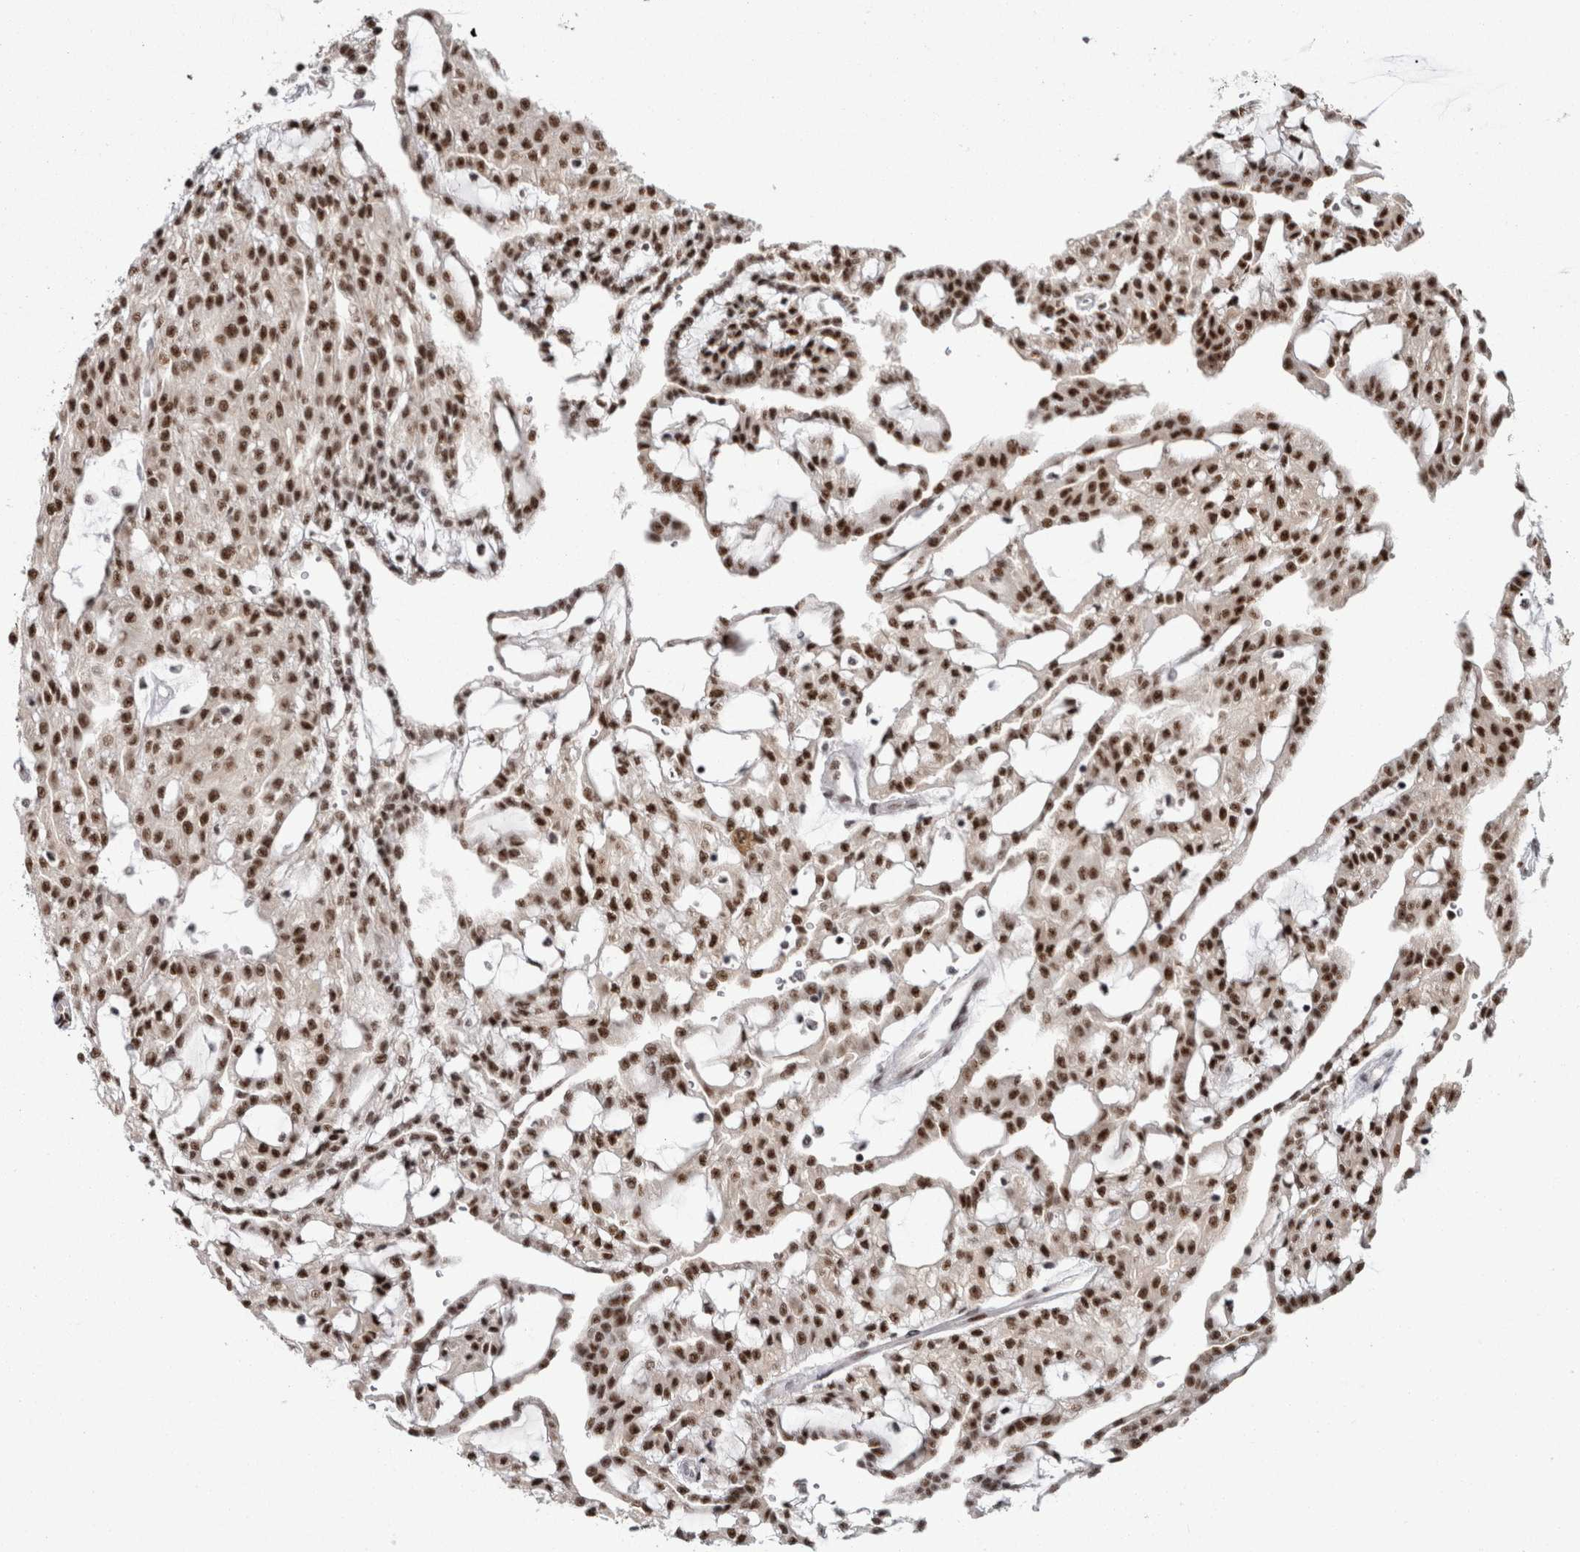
{"staining": {"intensity": "strong", "quantity": ">75%", "location": "nuclear"}, "tissue": "renal cancer", "cell_type": "Tumor cells", "image_type": "cancer", "snomed": [{"axis": "morphology", "description": "Adenocarcinoma, NOS"}, {"axis": "topography", "description": "Kidney"}], "caption": "Protein expression by IHC displays strong nuclear staining in about >75% of tumor cells in renal cancer (adenocarcinoma).", "gene": "MKNK1", "patient": {"sex": "male", "age": 63}}